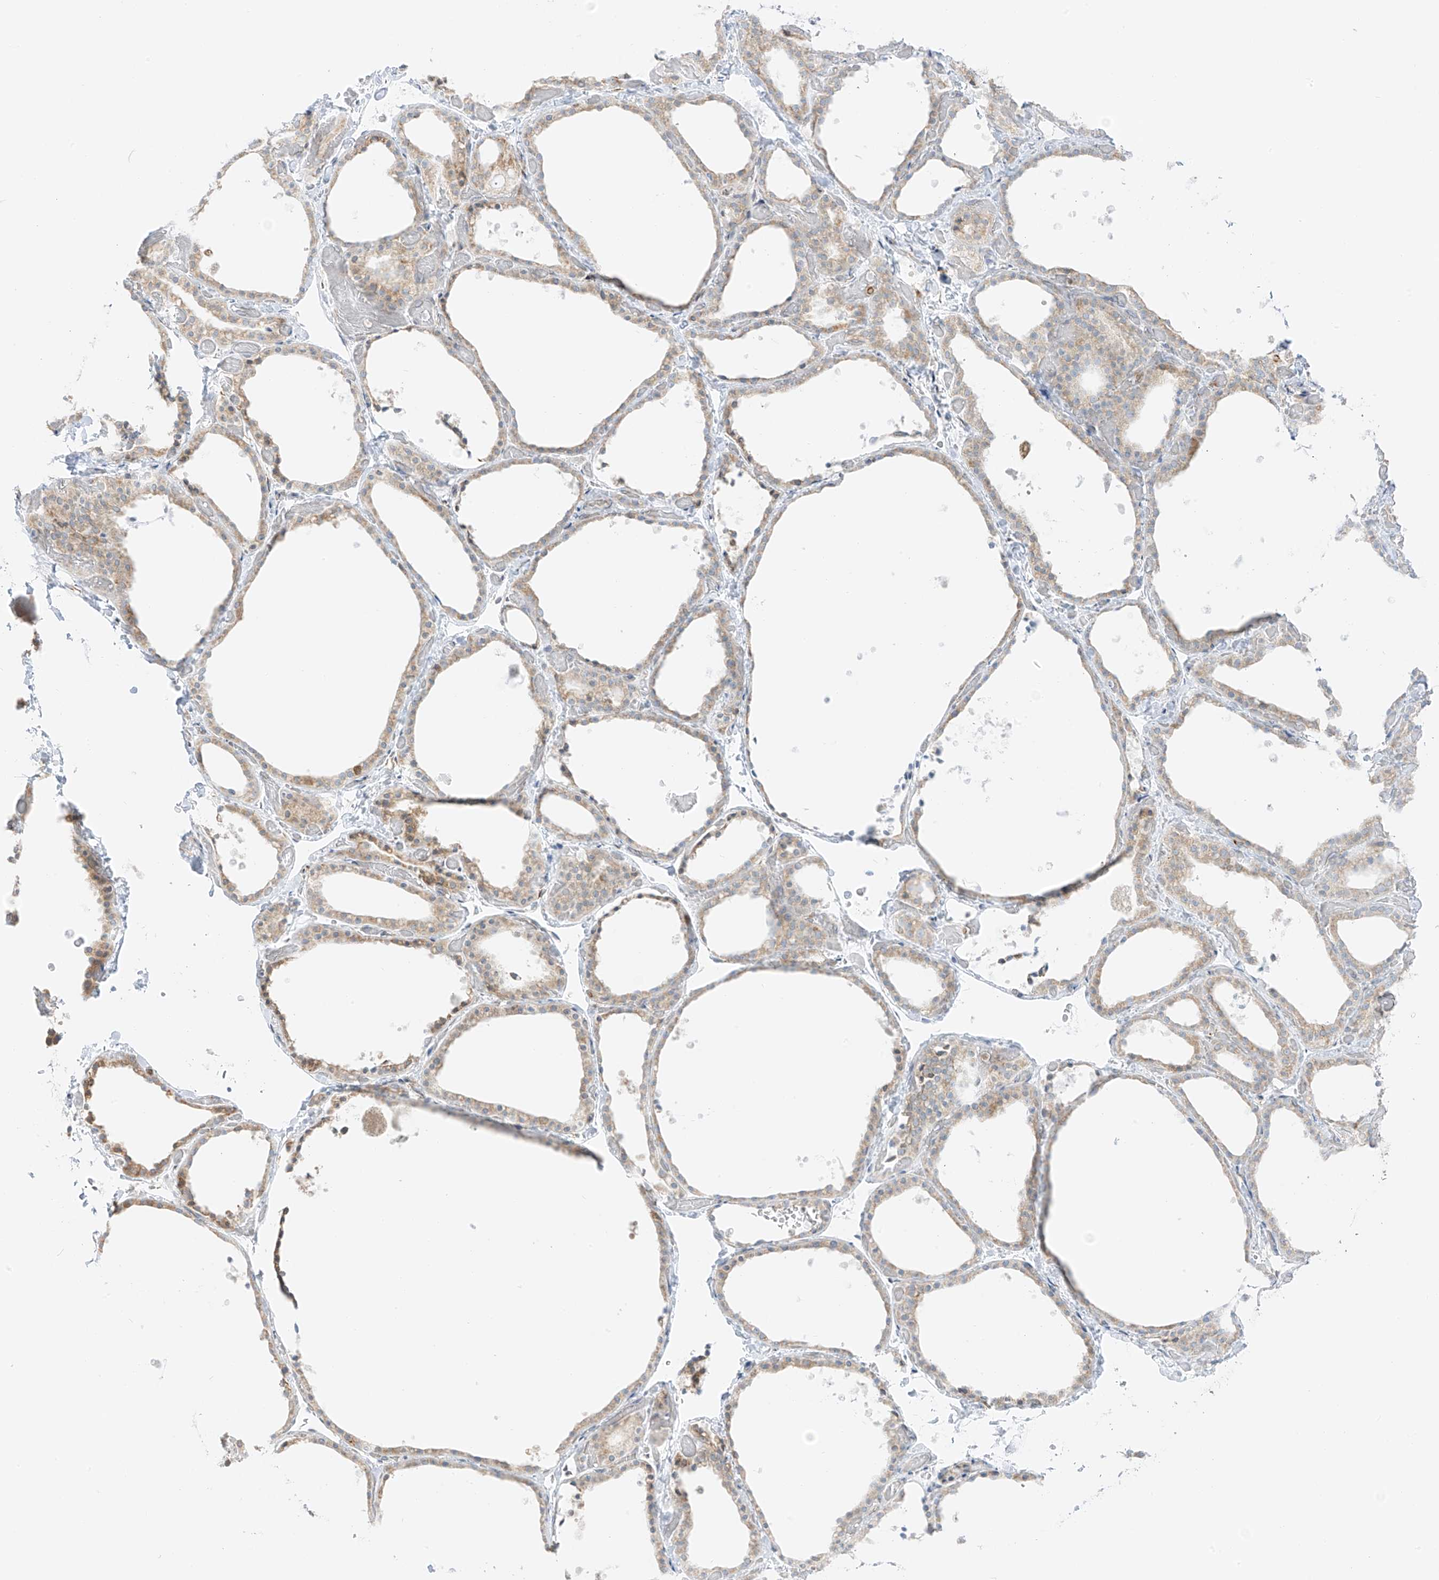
{"staining": {"intensity": "weak", "quantity": "25%-75%", "location": "cytoplasmic/membranous"}, "tissue": "thyroid gland", "cell_type": "Glandular cells", "image_type": "normal", "snomed": [{"axis": "morphology", "description": "Normal tissue, NOS"}, {"axis": "topography", "description": "Thyroid gland"}], "caption": "IHC (DAB (3,3'-diaminobenzidine)) staining of benign thyroid gland displays weak cytoplasmic/membranous protein staining in approximately 25%-75% of glandular cells.", "gene": "LRRC59", "patient": {"sex": "female", "age": 44}}